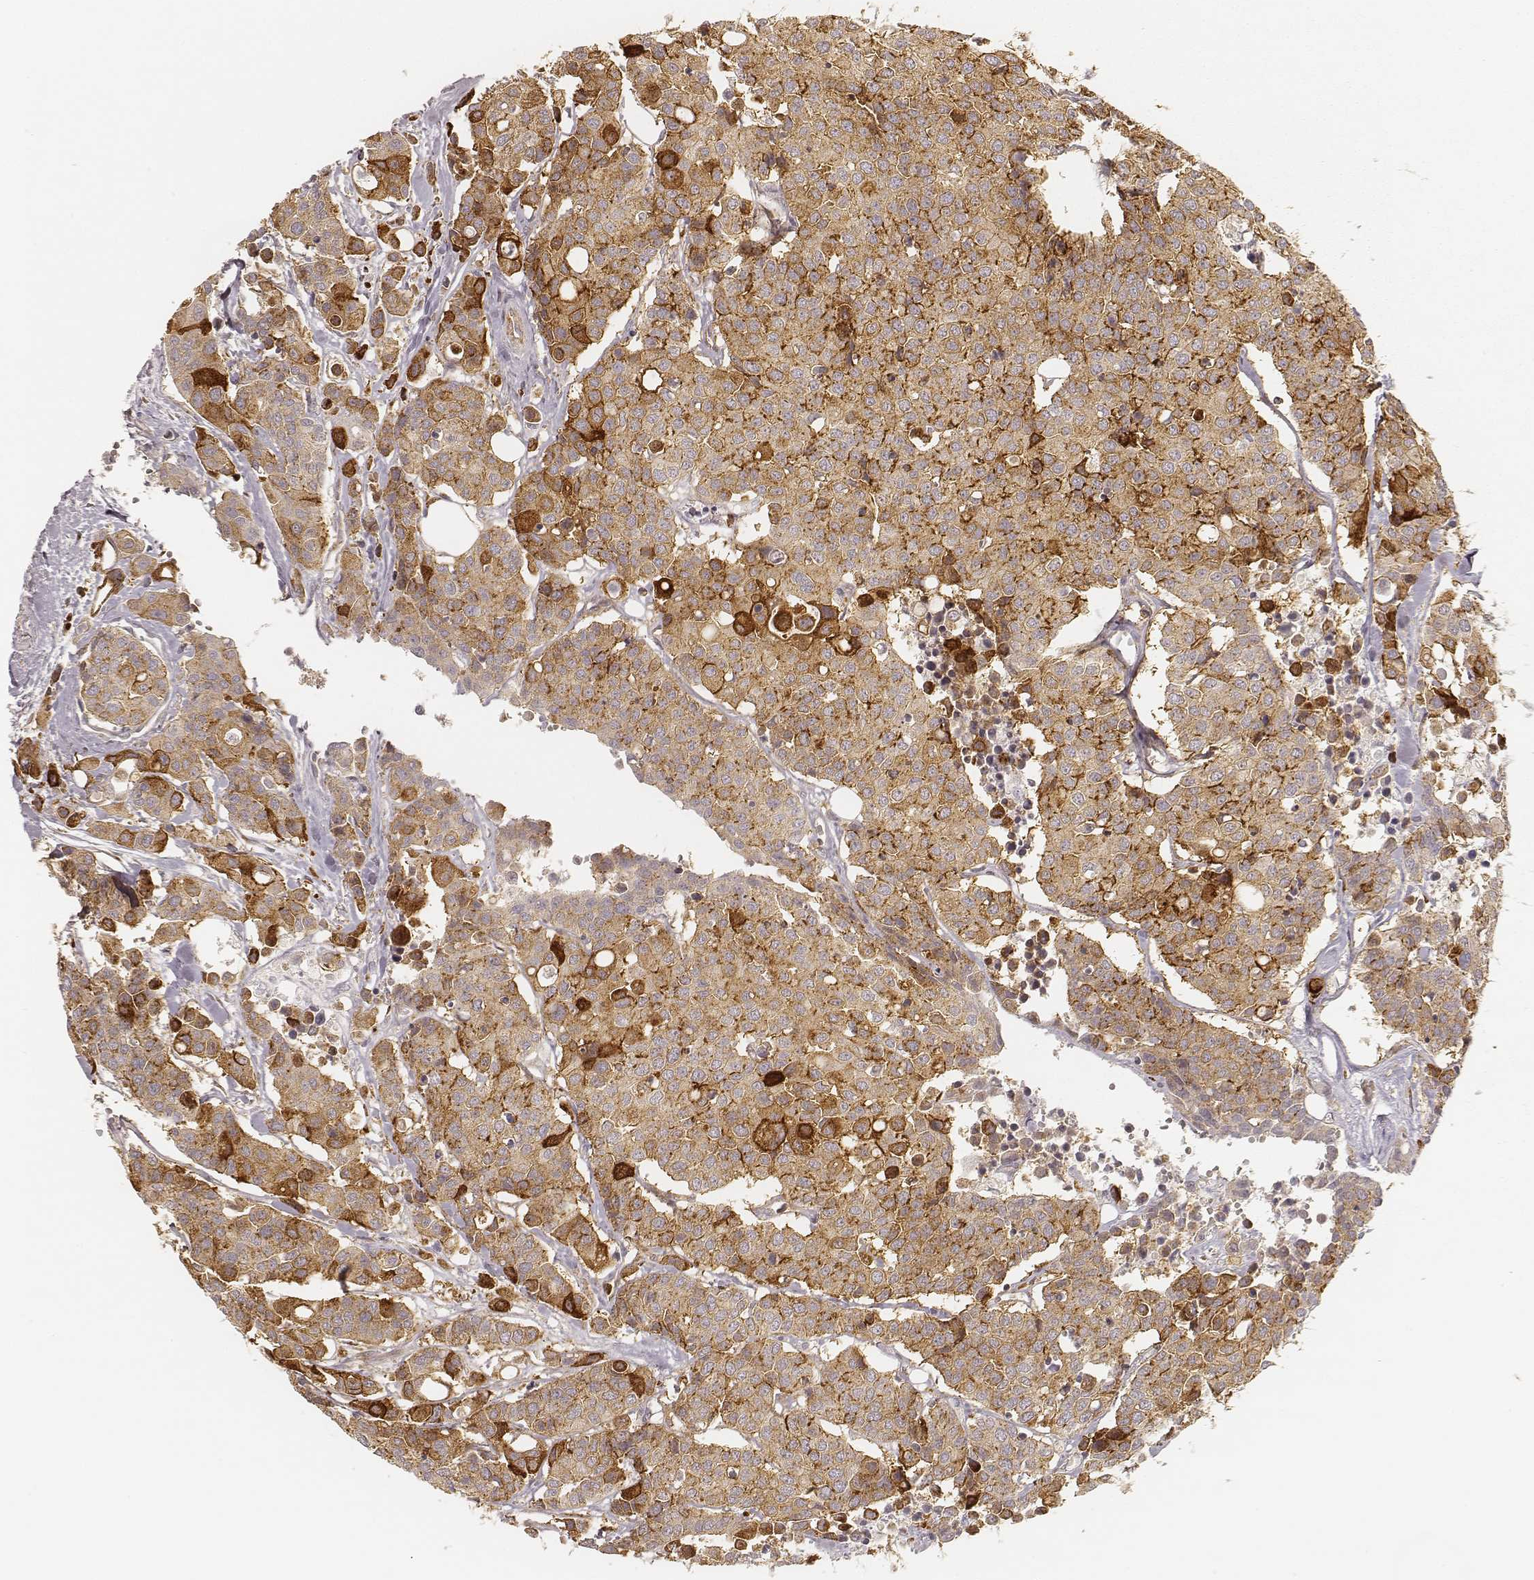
{"staining": {"intensity": "moderate", "quantity": ">75%", "location": "cytoplasmic/membranous"}, "tissue": "carcinoid", "cell_type": "Tumor cells", "image_type": "cancer", "snomed": [{"axis": "morphology", "description": "Carcinoid, malignant, NOS"}, {"axis": "topography", "description": "Colon"}], "caption": "Immunohistochemical staining of malignant carcinoid reveals medium levels of moderate cytoplasmic/membranous protein expression in about >75% of tumor cells. (Brightfield microscopy of DAB IHC at high magnification).", "gene": "GORASP2", "patient": {"sex": "male", "age": 81}}